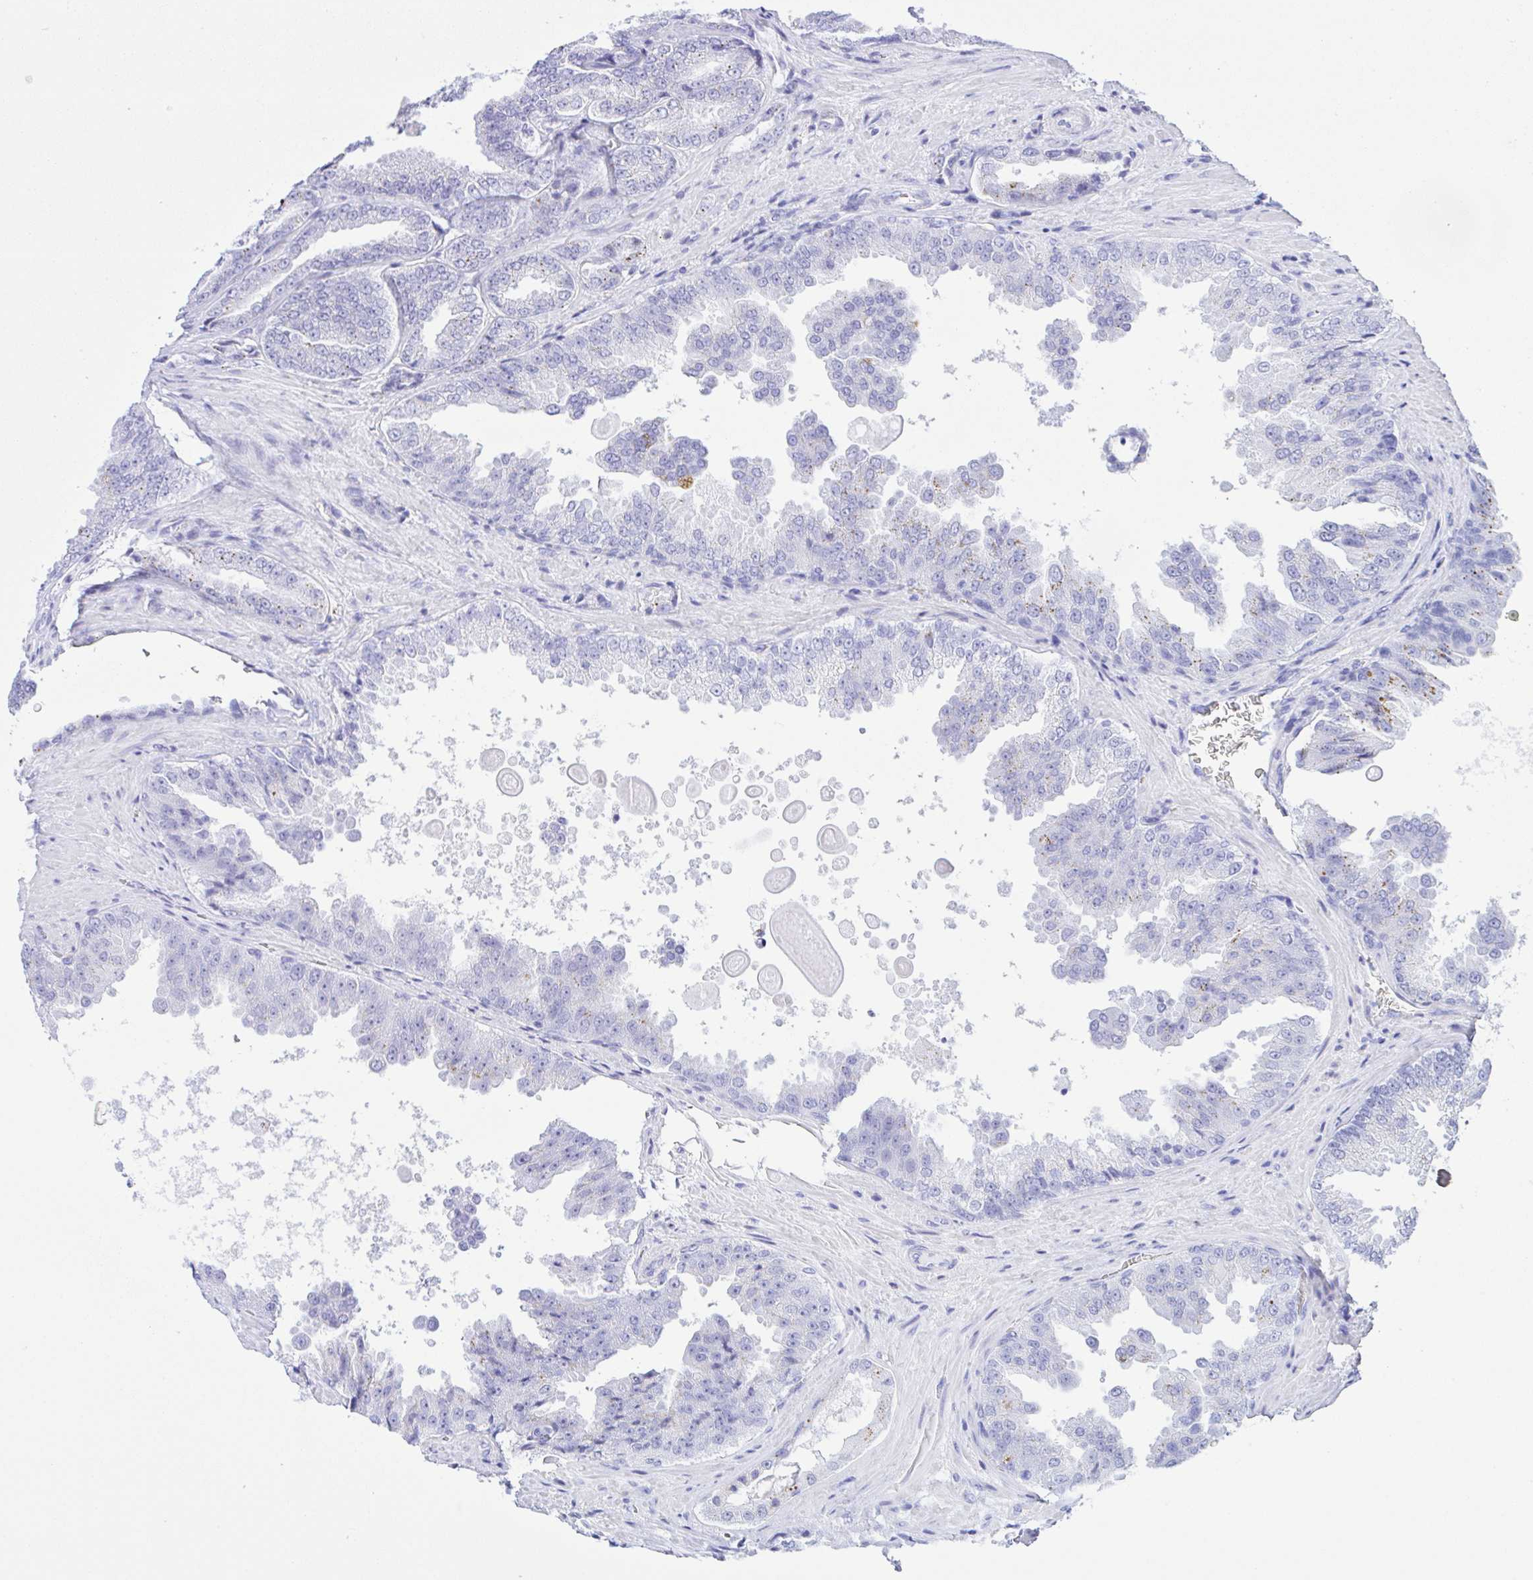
{"staining": {"intensity": "negative", "quantity": "none", "location": "none"}, "tissue": "prostate cancer", "cell_type": "Tumor cells", "image_type": "cancer", "snomed": [{"axis": "morphology", "description": "Adenocarcinoma, Low grade"}, {"axis": "topography", "description": "Prostate"}], "caption": "Tumor cells show no significant staining in prostate adenocarcinoma (low-grade).", "gene": "SELENOV", "patient": {"sex": "male", "age": 67}}